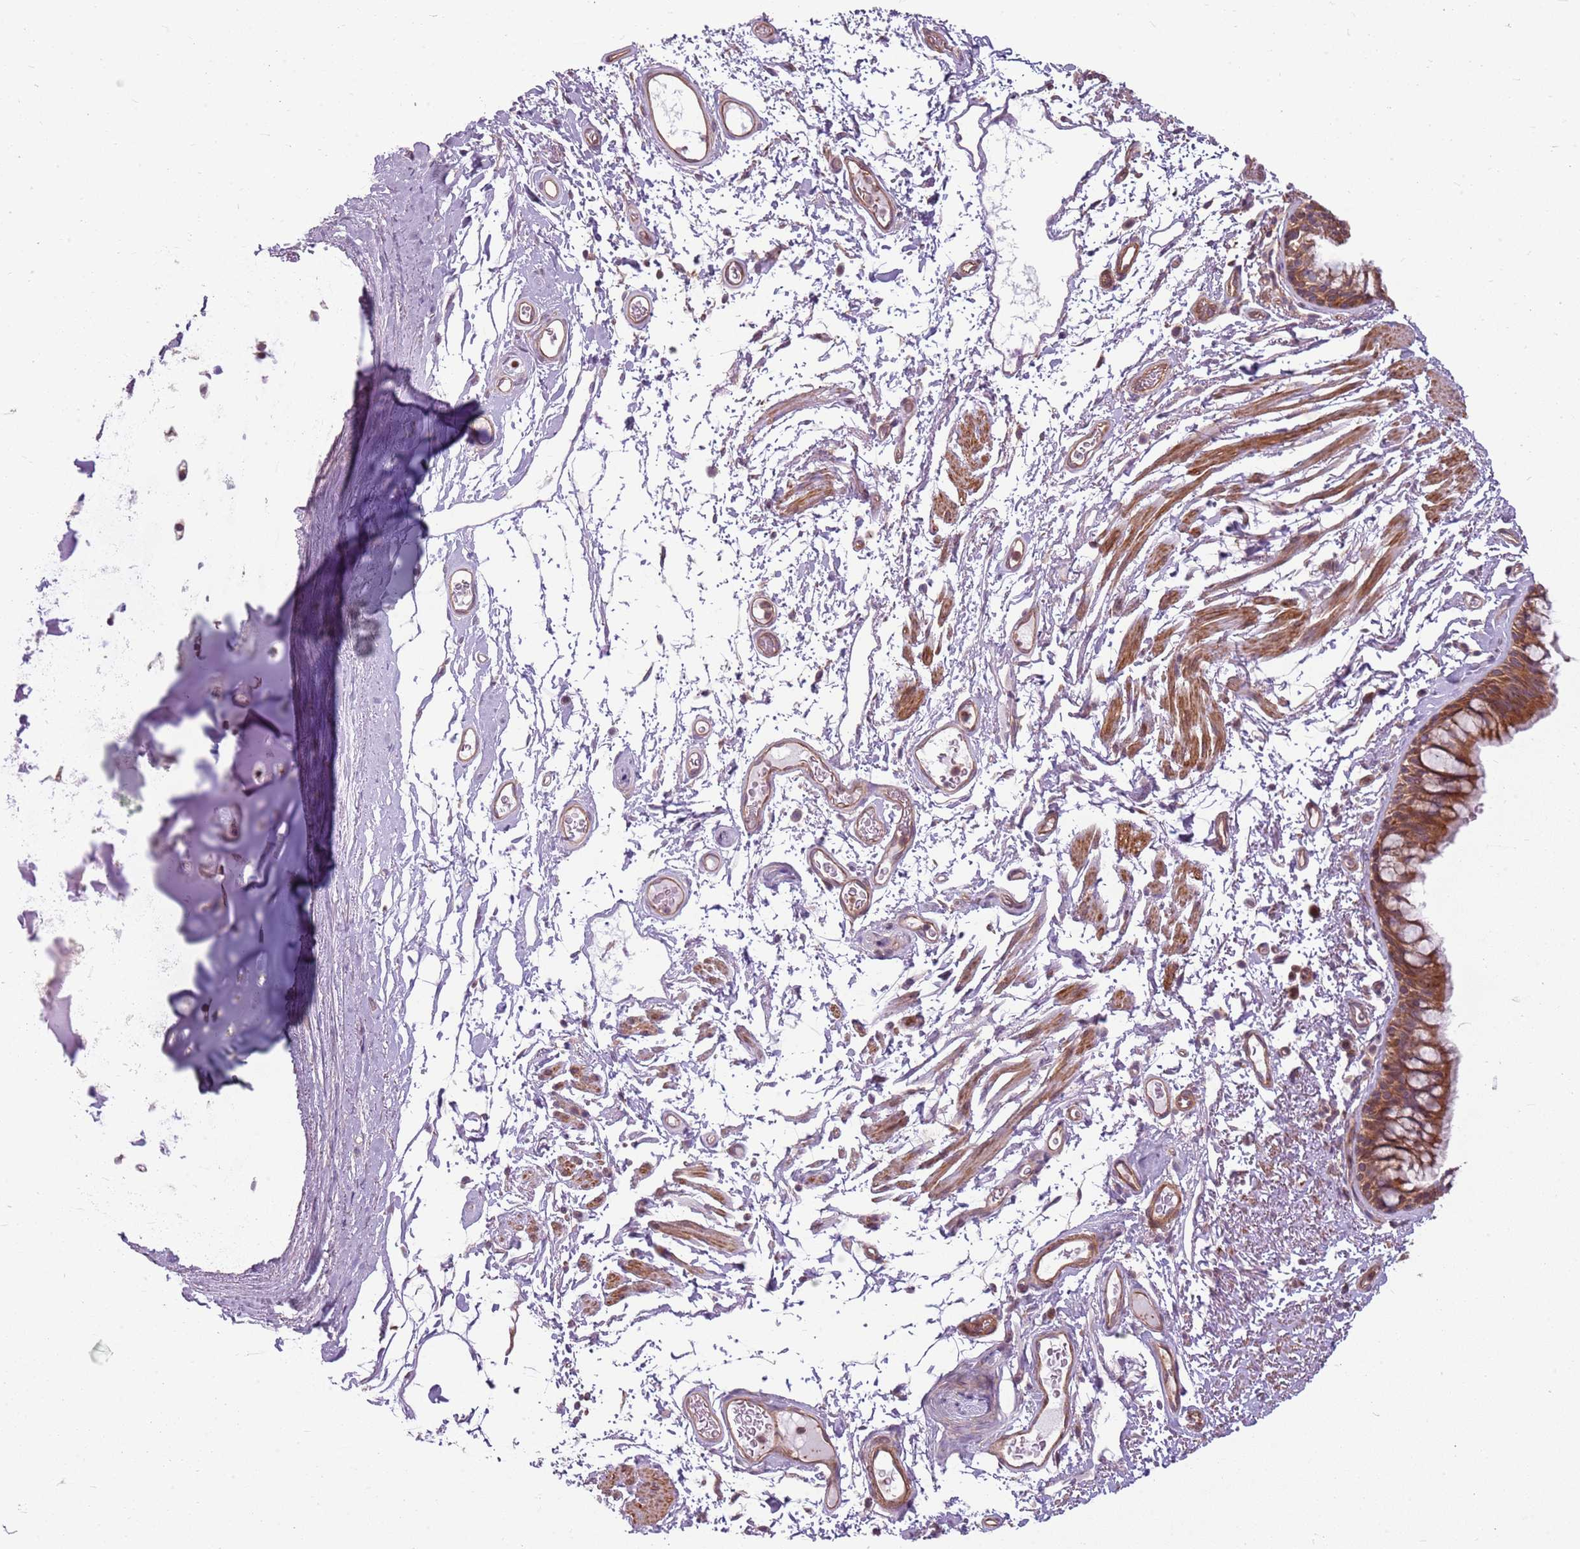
{"staining": {"intensity": "strong", "quantity": ">75%", "location": "cytoplasmic/membranous"}, "tissue": "bronchus", "cell_type": "Respiratory epithelial cells", "image_type": "normal", "snomed": [{"axis": "morphology", "description": "Normal tissue, NOS"}, {"axis": "topography", "description": "Cartilage tissue"}, {"axis": "topography", "description": "Bronchus"}], "caption": "Strong cytoplasmic/membranous positivity is appreciated in about >75% of respiratory epithelial cells in benign bronchus. The staining was performed using DAB, with brown indicating positive protein expression. Nuclei are stained blue with hematoxylin.", "gene": "RPL21", "patient": {"sex": "female", "age": 73}}